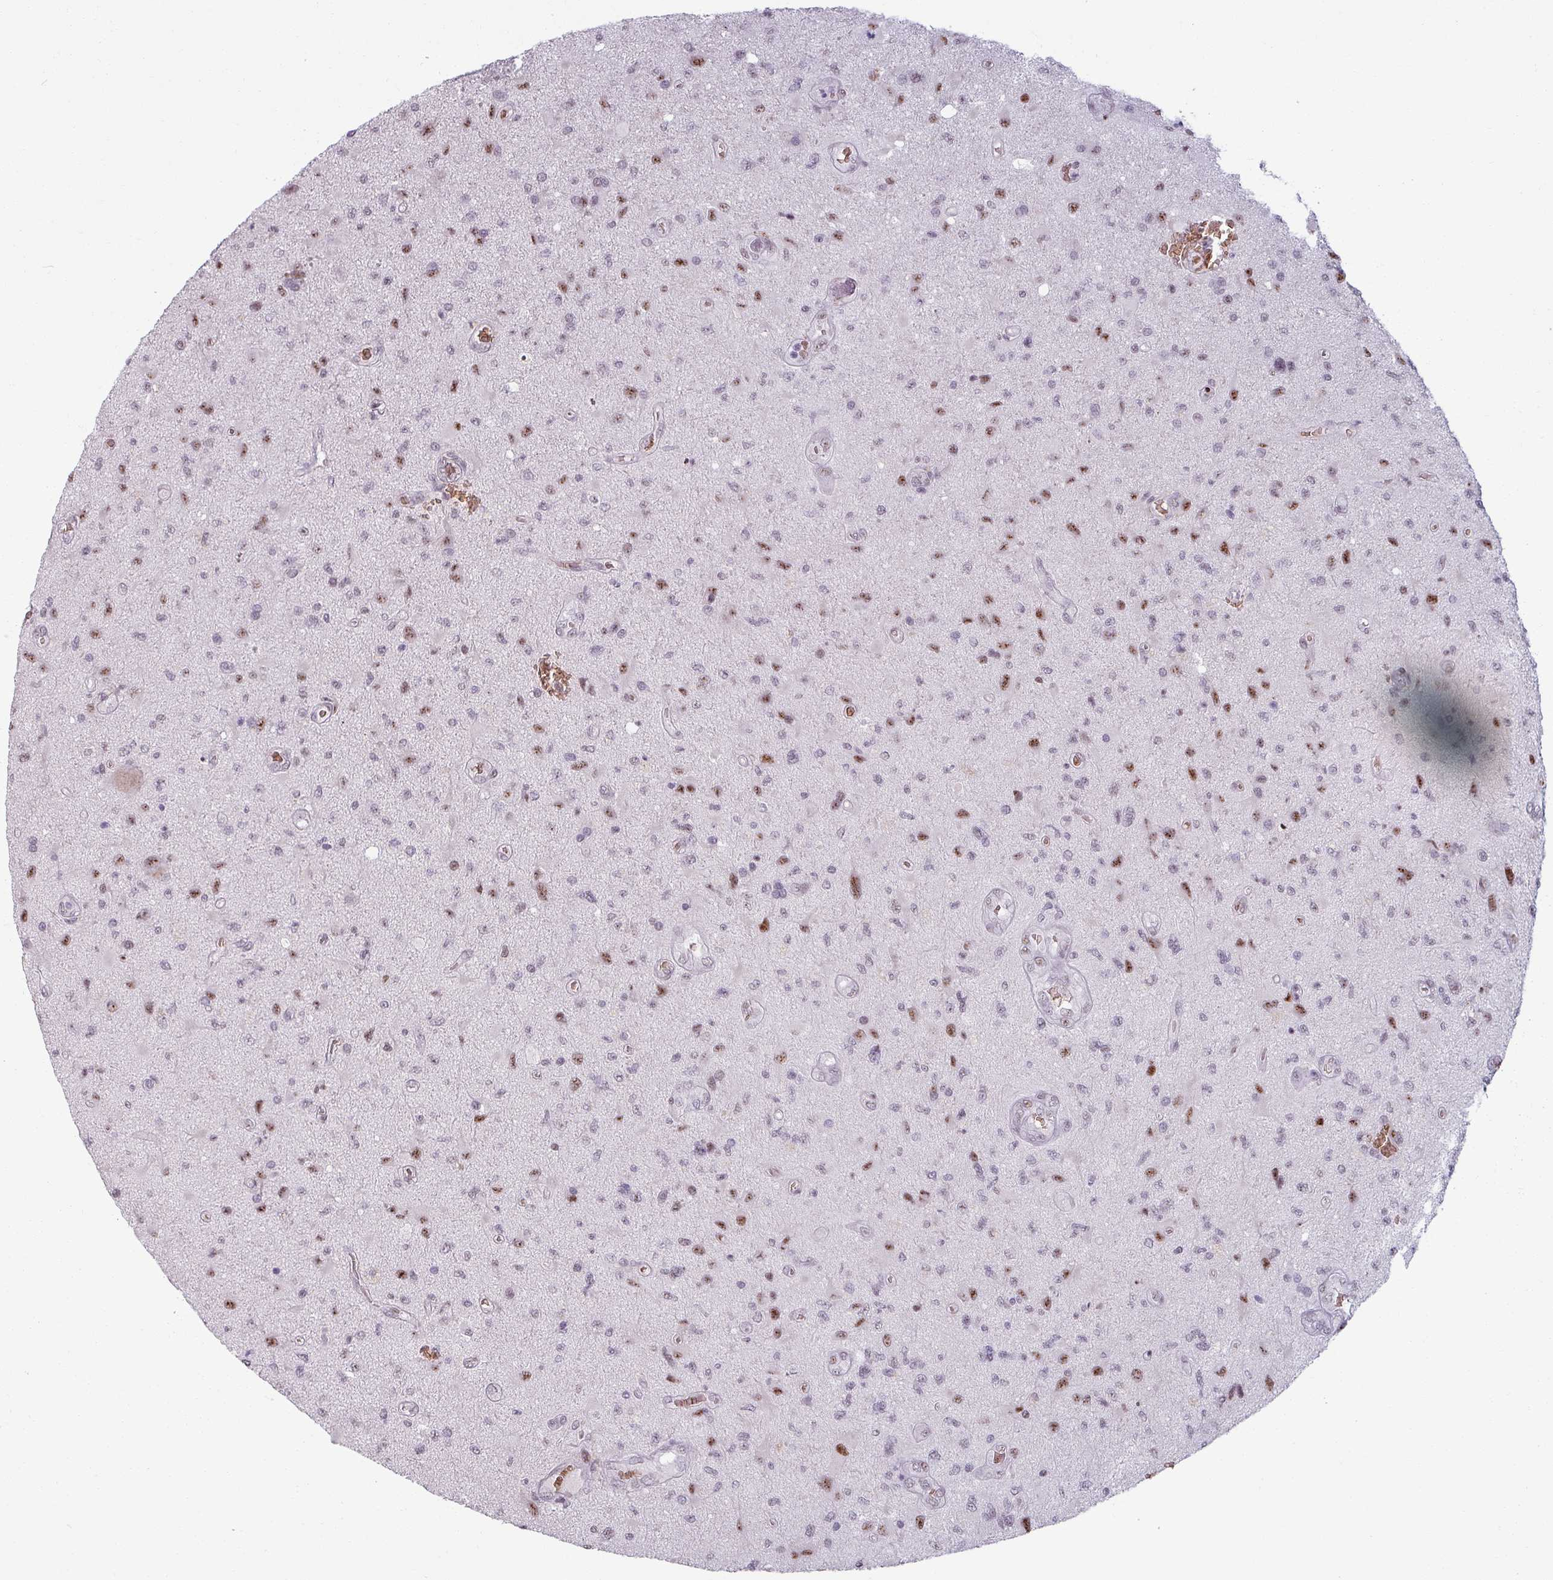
{"staining": {"intensity": "moderate", "quantity": "<25%", "location": "nuclear"}, "tissue": "glioma", "cell_type": "Tumor cells", "image_type": "cancer", "snomed": [{"axis": "morphology", "description": "Glioma, malignant, High grade"}, {"axis": "topography", "description": "Brain"}], "caption": "High-power microscopy captured an immunohistochemistry micrograph of malignant glioma (high-grade), revealing moderate nuclear expression in approximately <25% of tumor cells. Immunohistochemistry stains the protein in brown and the nuclei are stained blue.", "gene": "NCOR1", "patient": {"sex": "male", "age": 67}}